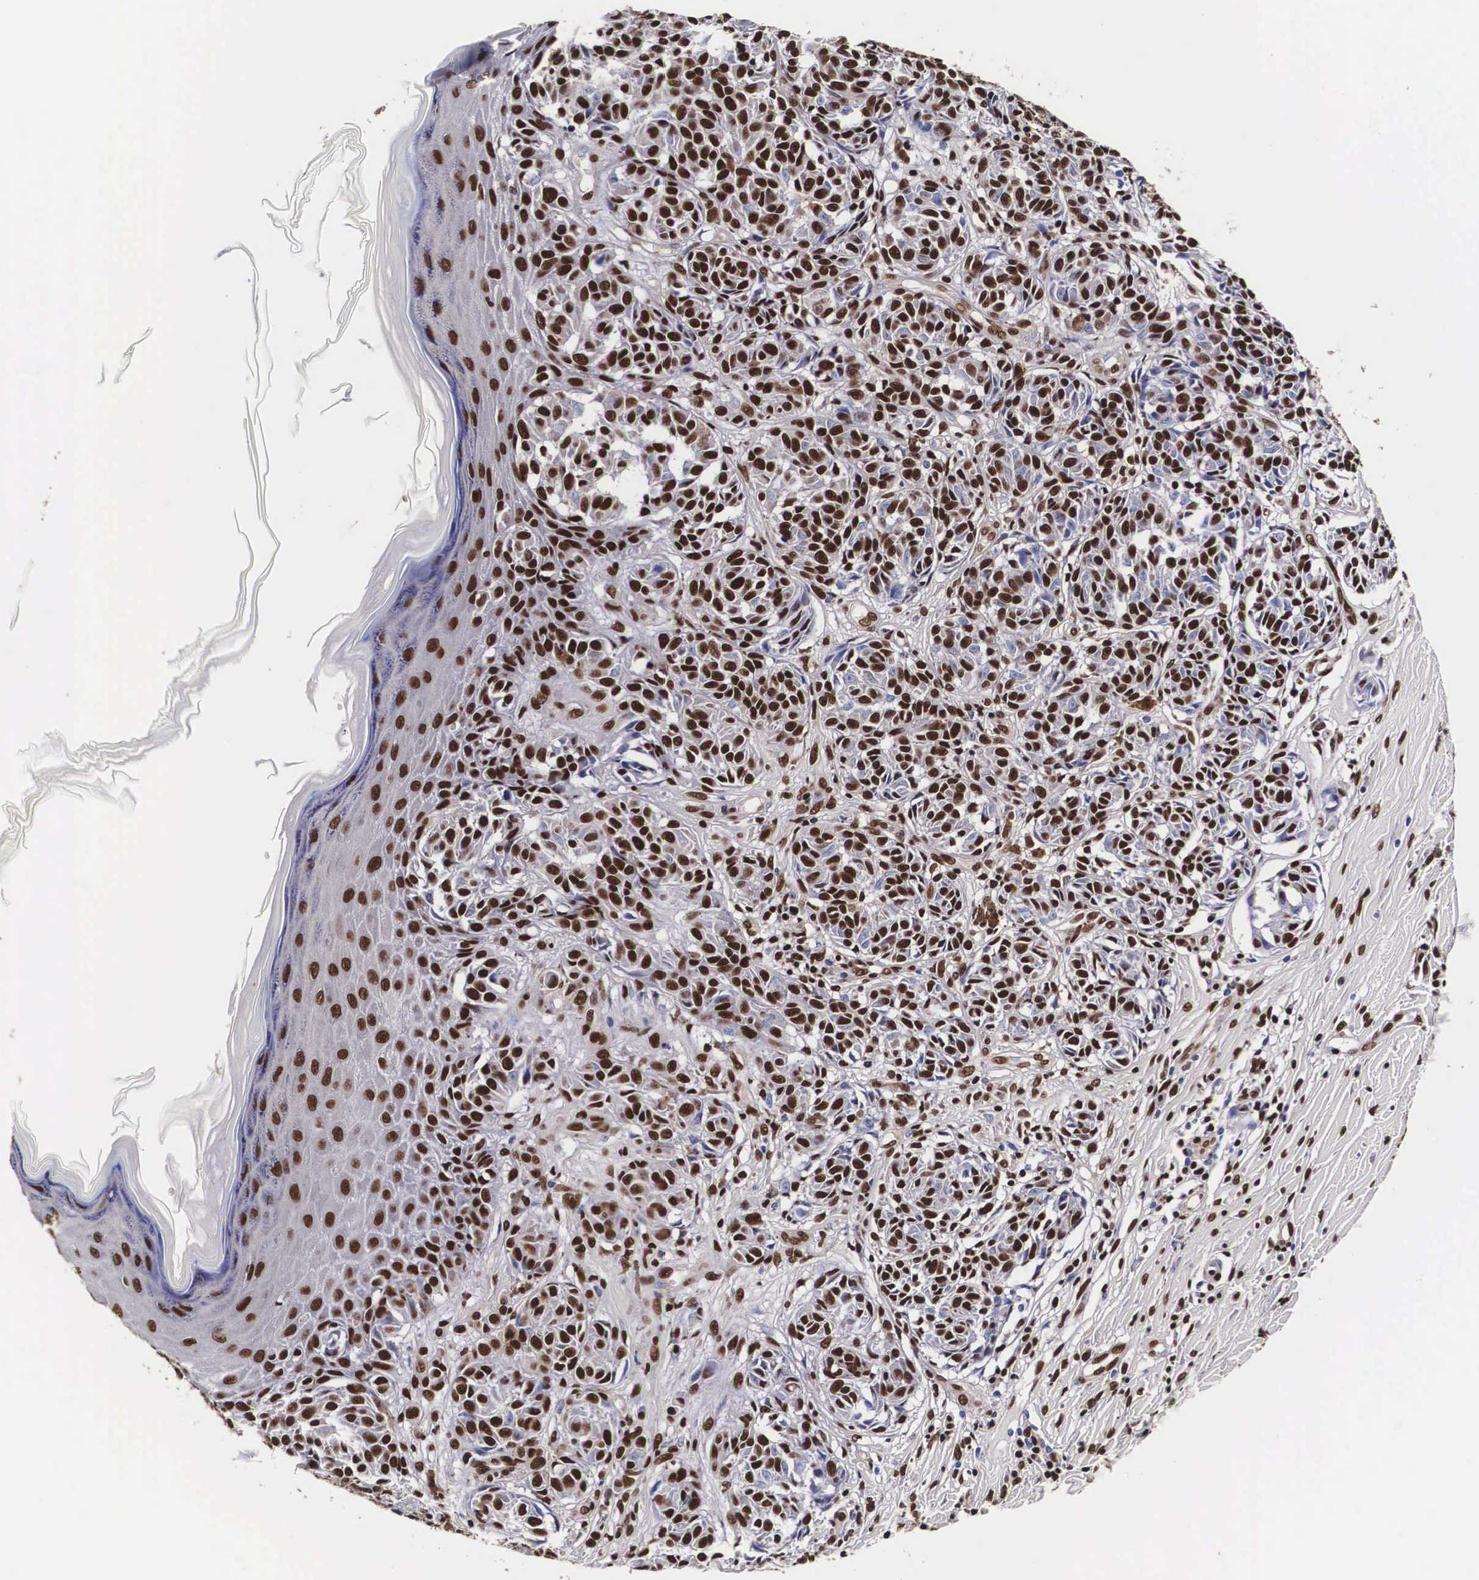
{"staining": {"intensity": "strong", "quantity": "25%-75%", "location": "cytoplasmic/membranous,nuclear"}, "tissue": "melanoma", "cell_type": "Tumor cells", "image_type": "cancer", "snomed": [{"axis": "morphology", "description": "Malignant melanoma, NOS"}, {"axis": "topography", "description": "Skin"}], "caption": "A brown stain highlights strong cytoplasmic/membranous and nuclear positivity of a protein in malignant melanoma tumor cells. The staining was performed using DAB, with brown indicating positive protein expression. Nuclei are stained blue with hematoxylin.", "gene": "PABPN1", "patient": {"sex": "male", "age": 49}}